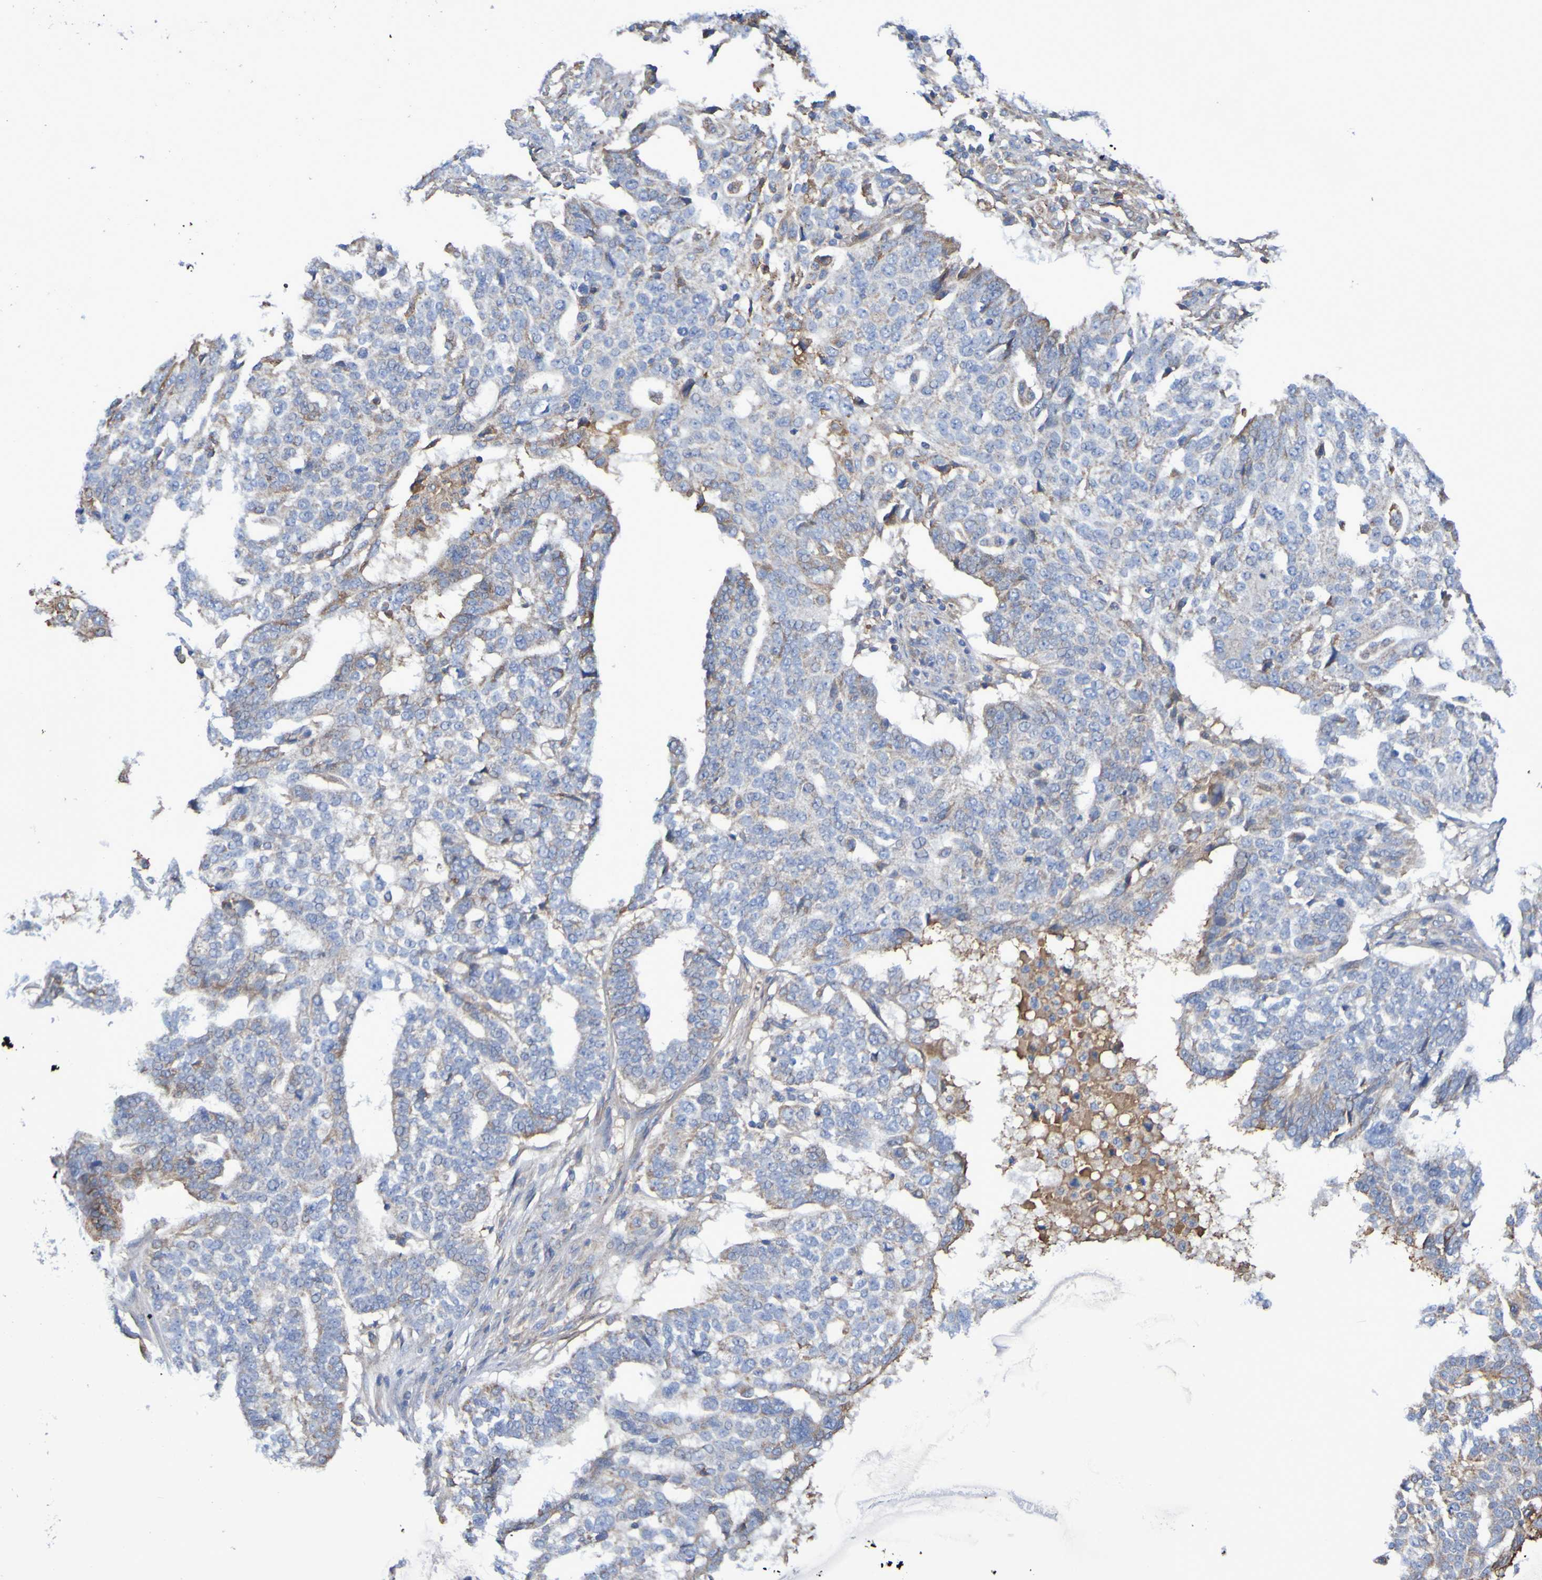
{"staining": {"intensity": "weak", "quantity": "25%-75%", "location": "cytoplasmic/membranous"}, "tissue": "ovarian cancer", "cell_type": "Tumor cells", "image_type": "cancer", "snomed": [{"axis": "morphology", "description": "Cystadenocarcinoma, serous, NOS"}, {"axis": "topography", "description": "Ovary"}], "caption": "An immunohistochemistry (IHC) micrograph of tumor tissue is shown. Protein staining in brown shows weak cytoplasmic/membranous positivity in serous cystadenocarcinoma (ovarian) within tumor cells.", "gene": "CNTN2", "patient": {"sex": "female", "age": 59}}